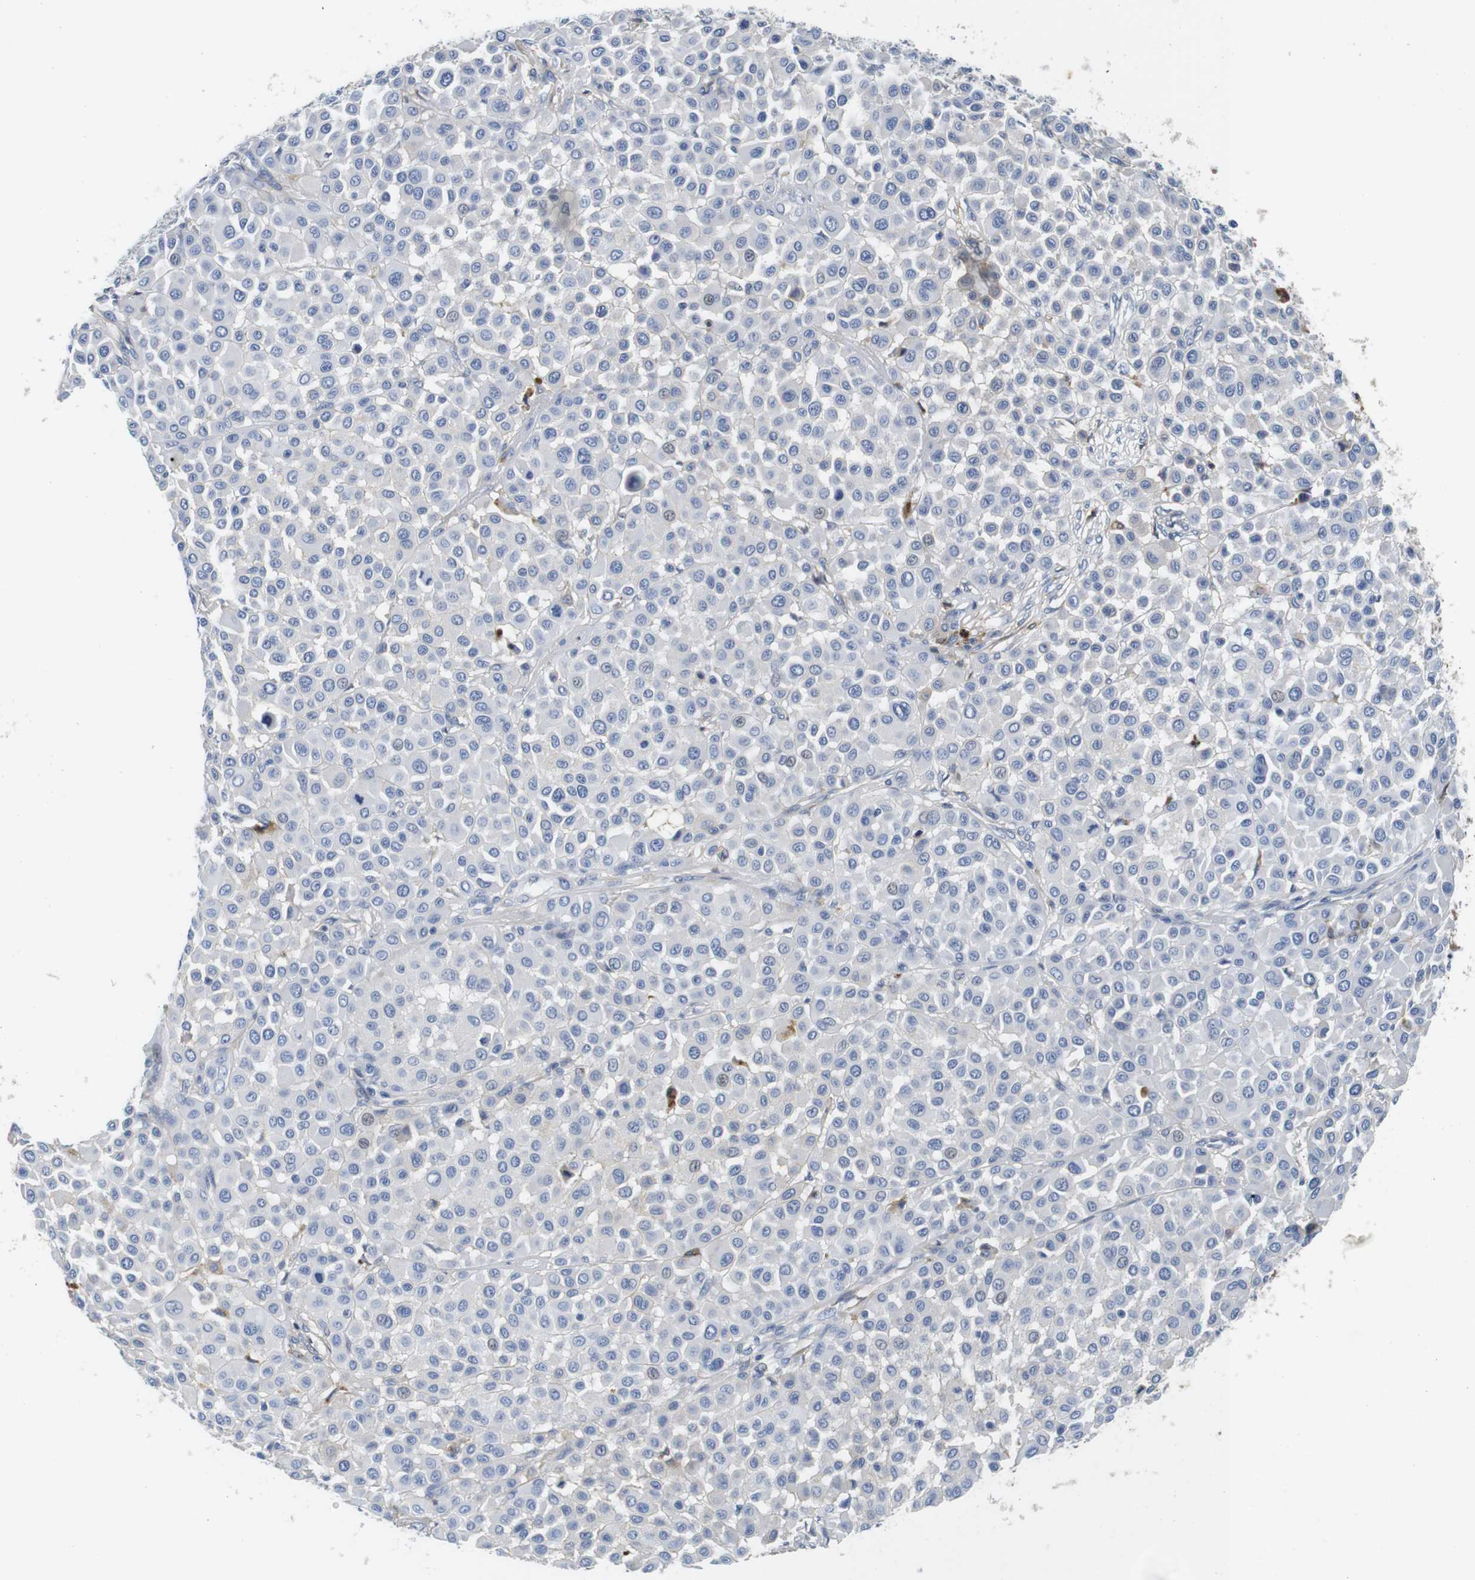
{"staining": {"intensity": "negative", "quantity": "none", "location": "none"}, "tissue": "melanoma", "cell_type": "Tumor cells", "image_type": "cancer", "snomed": [{"axis": "morphology", "description": "Malignant melanoma, Metastatic site"}, {"axis": "topography", "description": "Soft tissue"}], "caption": "A micrograph of human melanoma is negative for staining in tumor cells.", "gene": "IGKC", "patient": {"sex": "male", "age": 41}}